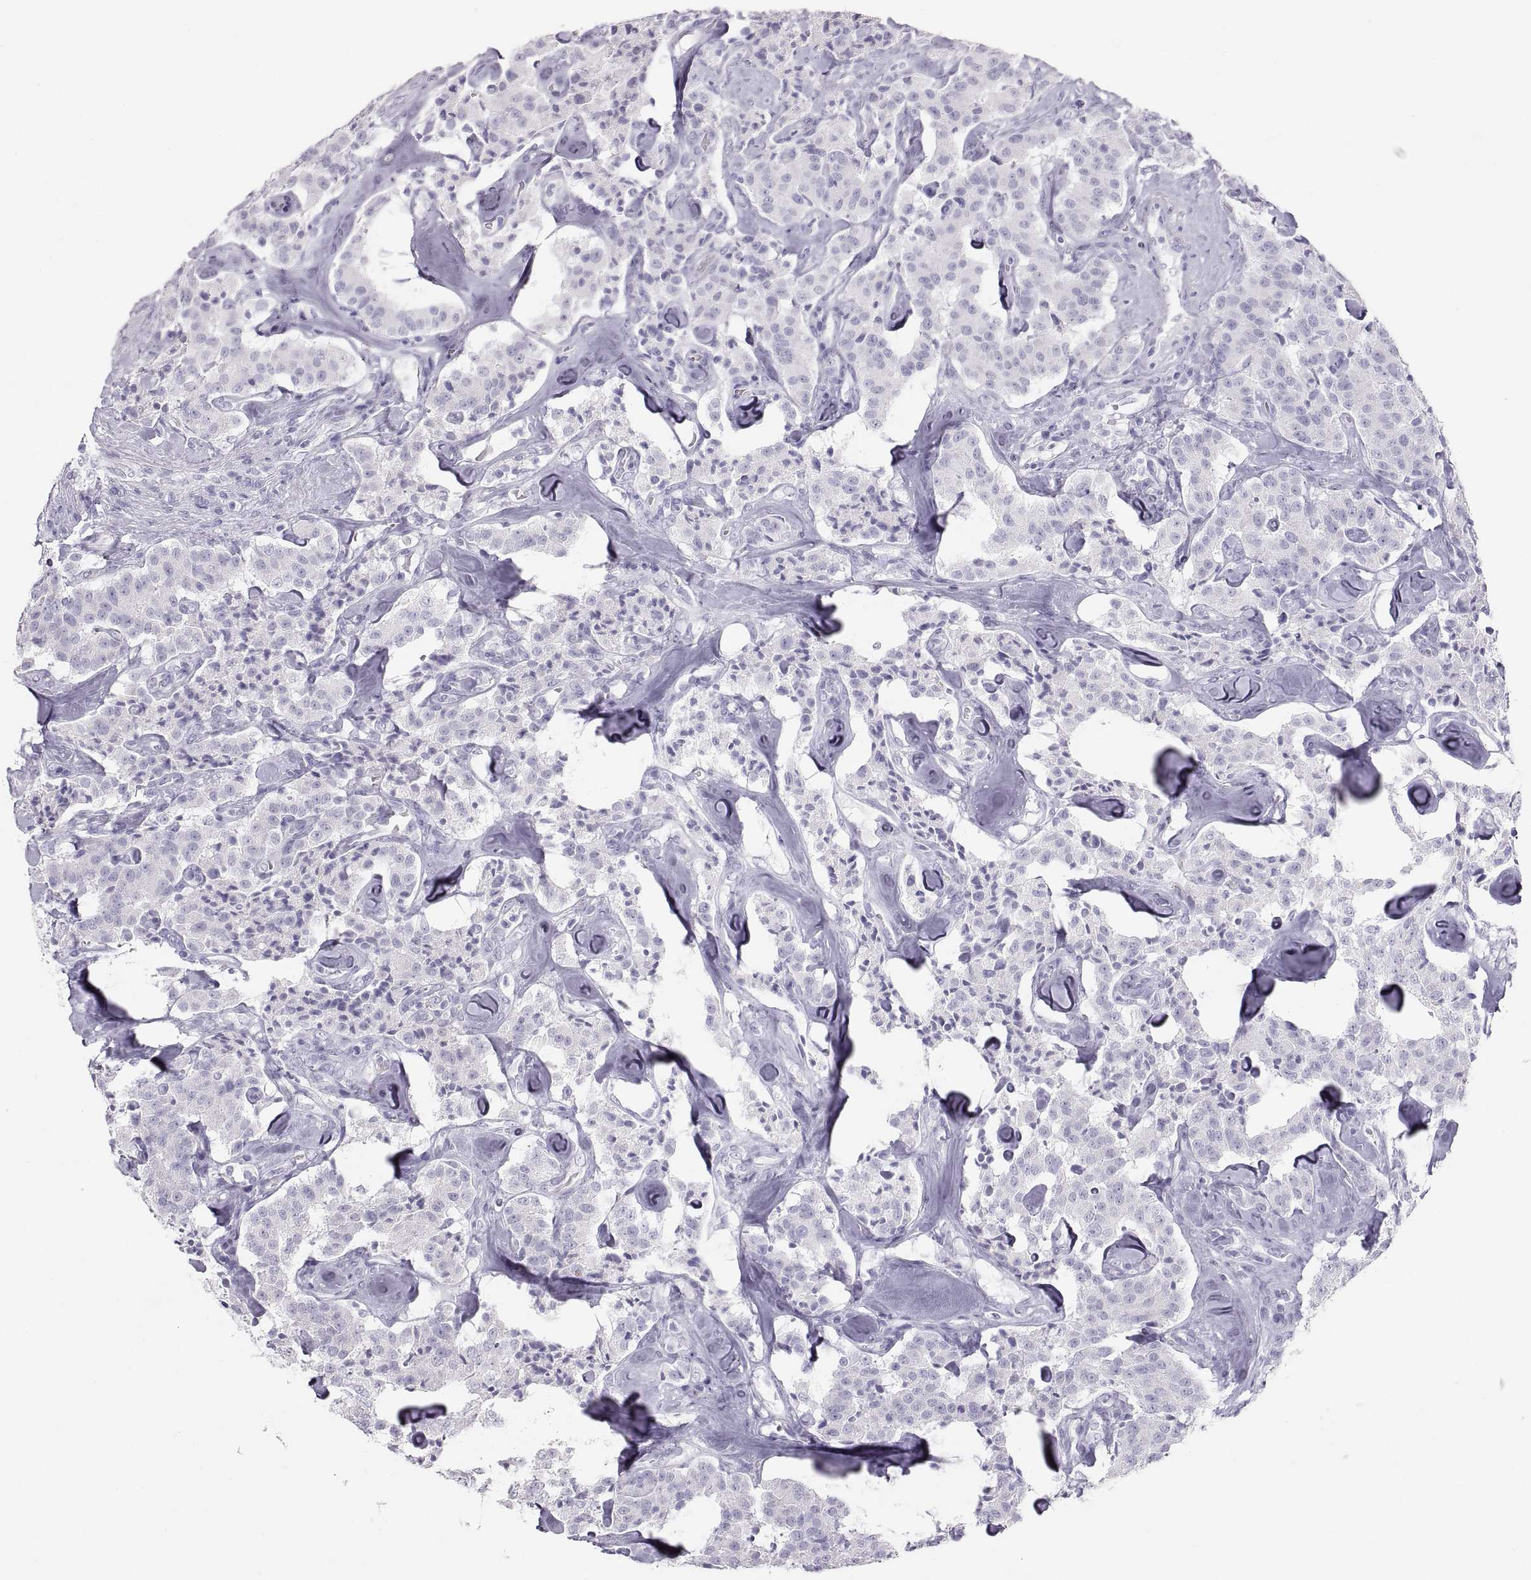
{"staining": {"intensity": "negative", "quantity": "none", "location": "none"}, "tissue": "carcinoid", "cell_type": "Tumor cells", "image_type": "cancer", "snomed": [{"axis": "morphology", "description": "Carcinoid, malignant, NOS"}, {"axis": "topography", "description": "Pancreas"}], "caption": "Tumor cells are negative for protein expression in human carcinoid.", "gene": "SEMG1", "patient": {"sex": "male", "age": 41}}